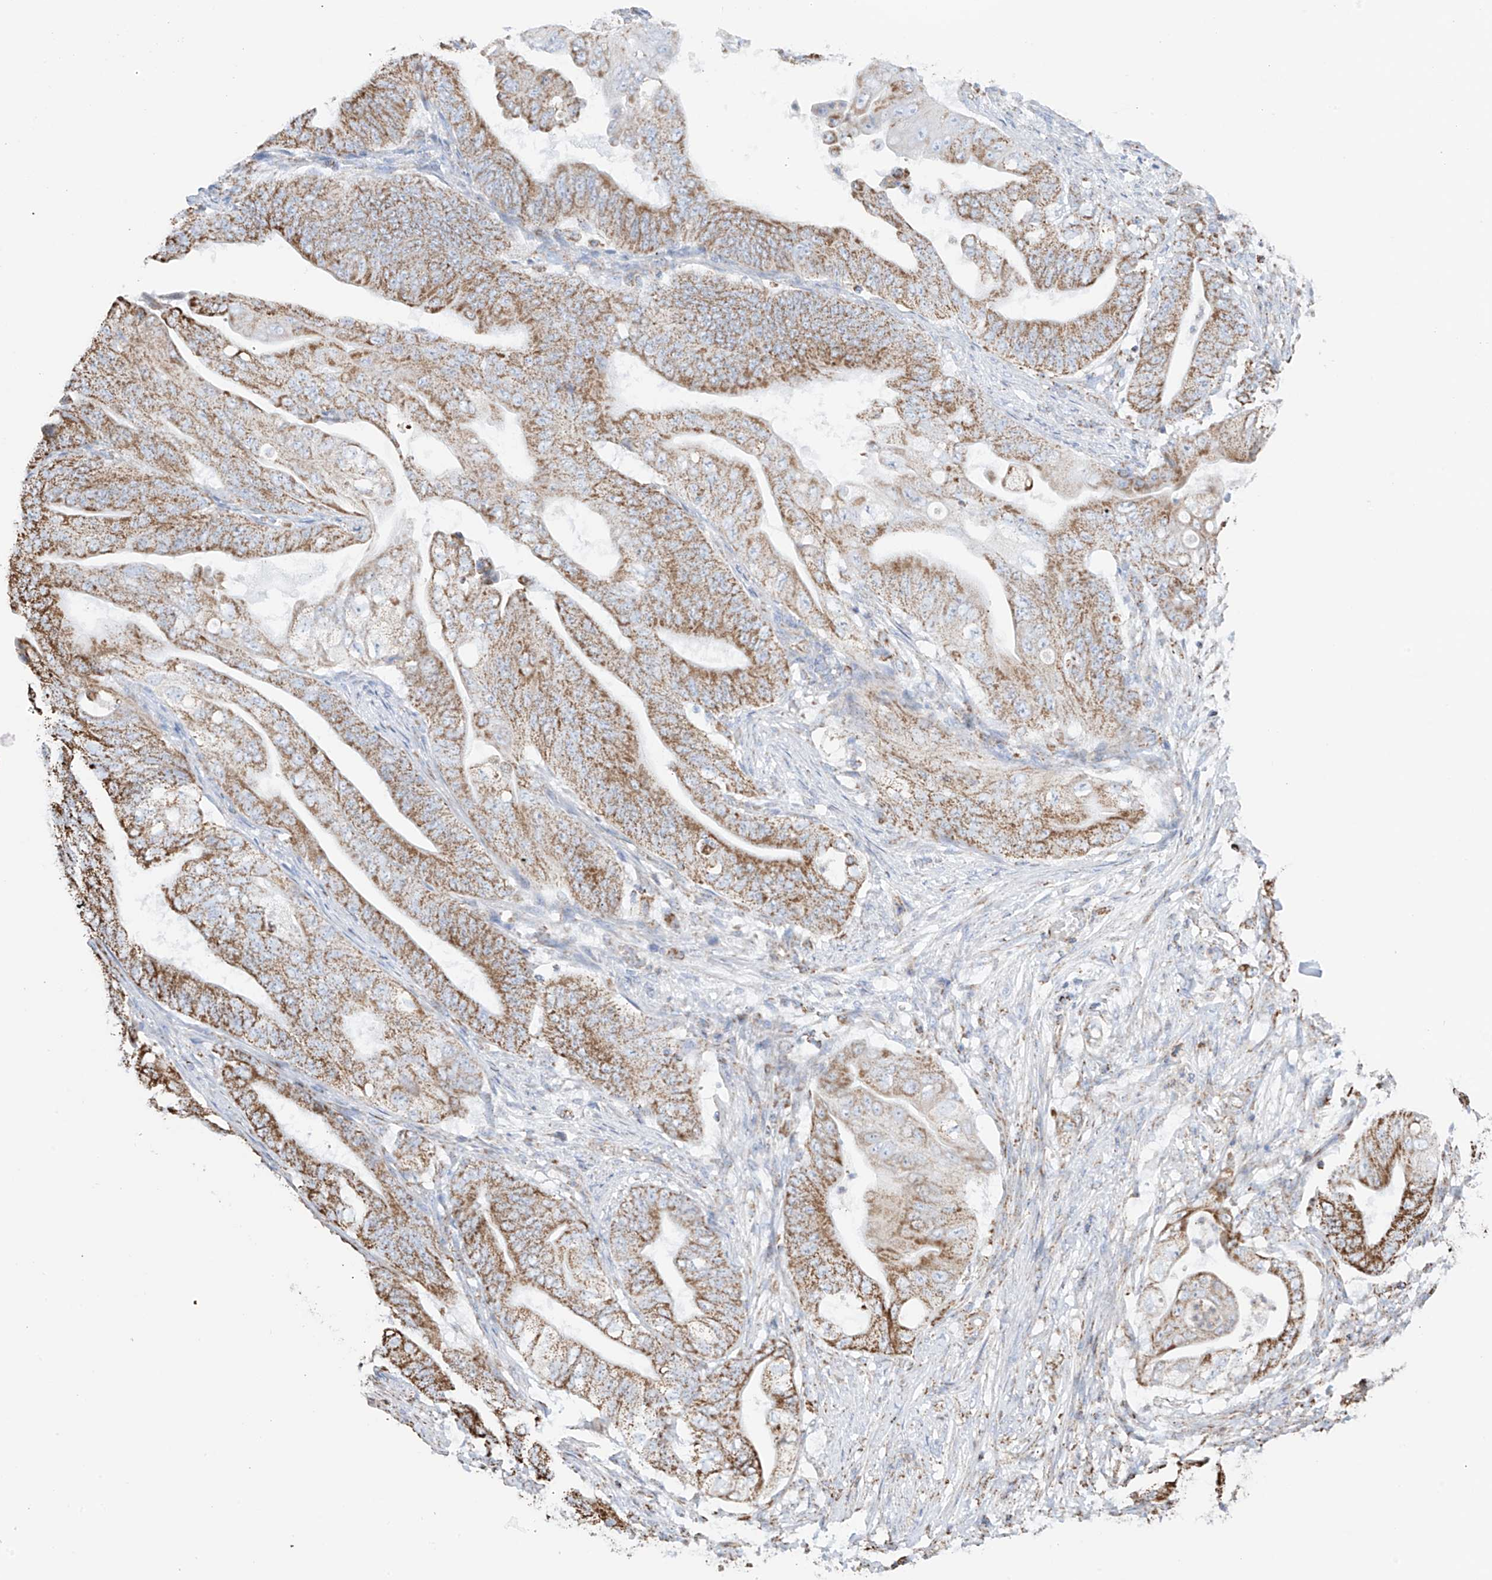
{"staining": {"intensity": "moderate", "quantity": ">75%", "location": "cytoplasmic/membranous"}, "tissue": "stomach cancer", "cell_type": "Tumor cells", "image_type": "cancer", "snomed": [{"axis": "morphology", "description": "Adenocarcinoma, NOS"}, {"axis": "topography", "description": "Stomach"}], "caption": "This histopathology image demonstrates immunohistochemistry (IHC) staining of stomach adenocarcinoma, with medium moderate cytoplasmic/membranous staining in approximately >75% of tumor cells.", "gene": "XKR3", "patient": {"sex": "female", "age": 73}}